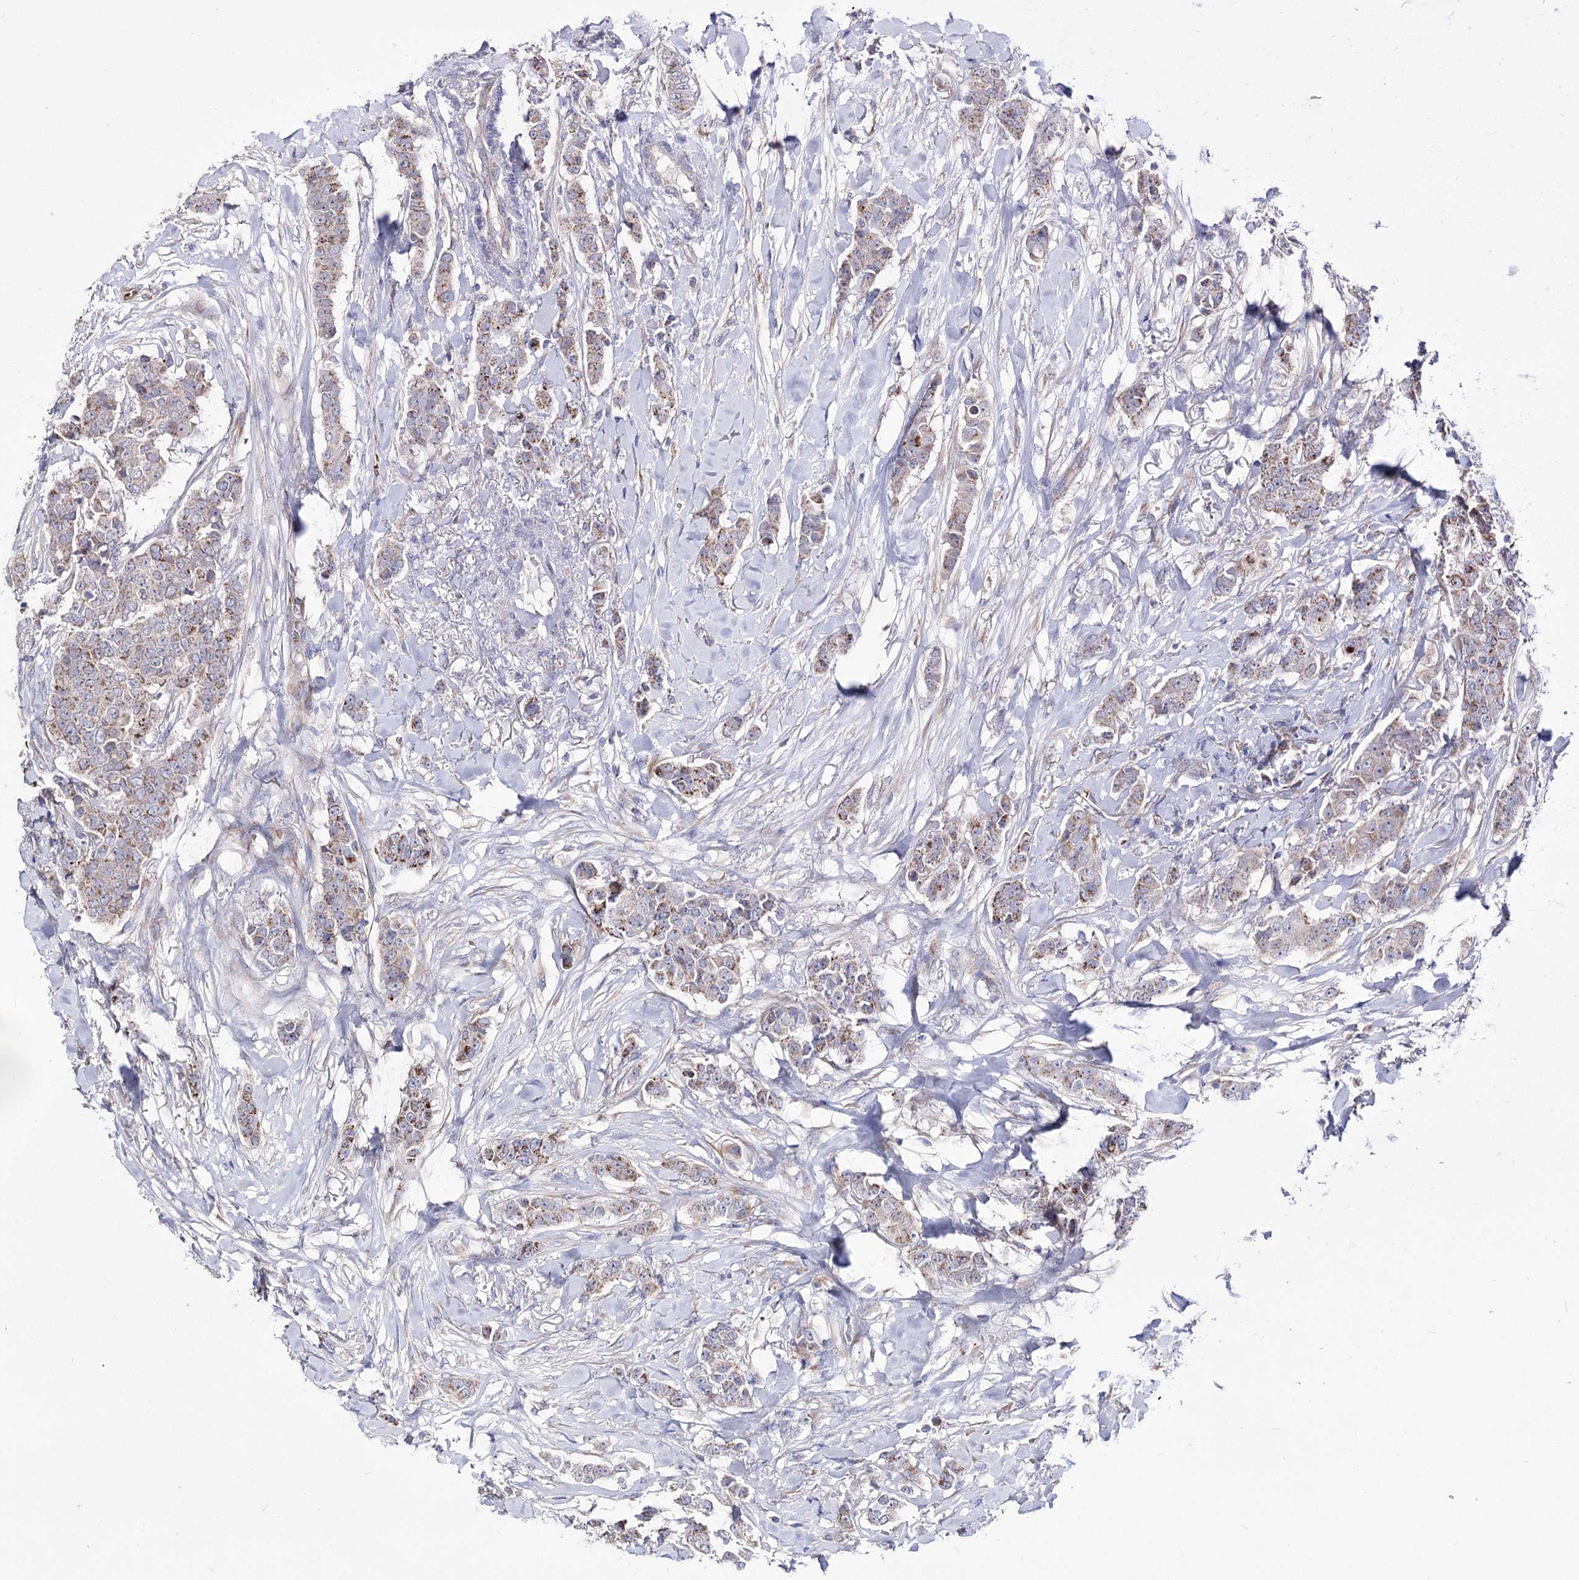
{"staining": {"intensity": "weak", "quantity": "25%-75%", "location": "cytoplasmic/membranous"}, "tissue": "breast cancer", "cell_type": "Tumor cells", "image_type": "cancer", "snomed": [{"axis": "morphology", "description": "Duct carcinoma"}, {"axis": "topography", "description": "Breast"}], "caption": "Breast cancer was stained to show a protein in brown. There is low levels of weak cytoplasmic/membranous staining in approximately 25%-75% of tumor cells.", "gene": "OSBPL5", "patient": {"sex": "female", "age": 40}}